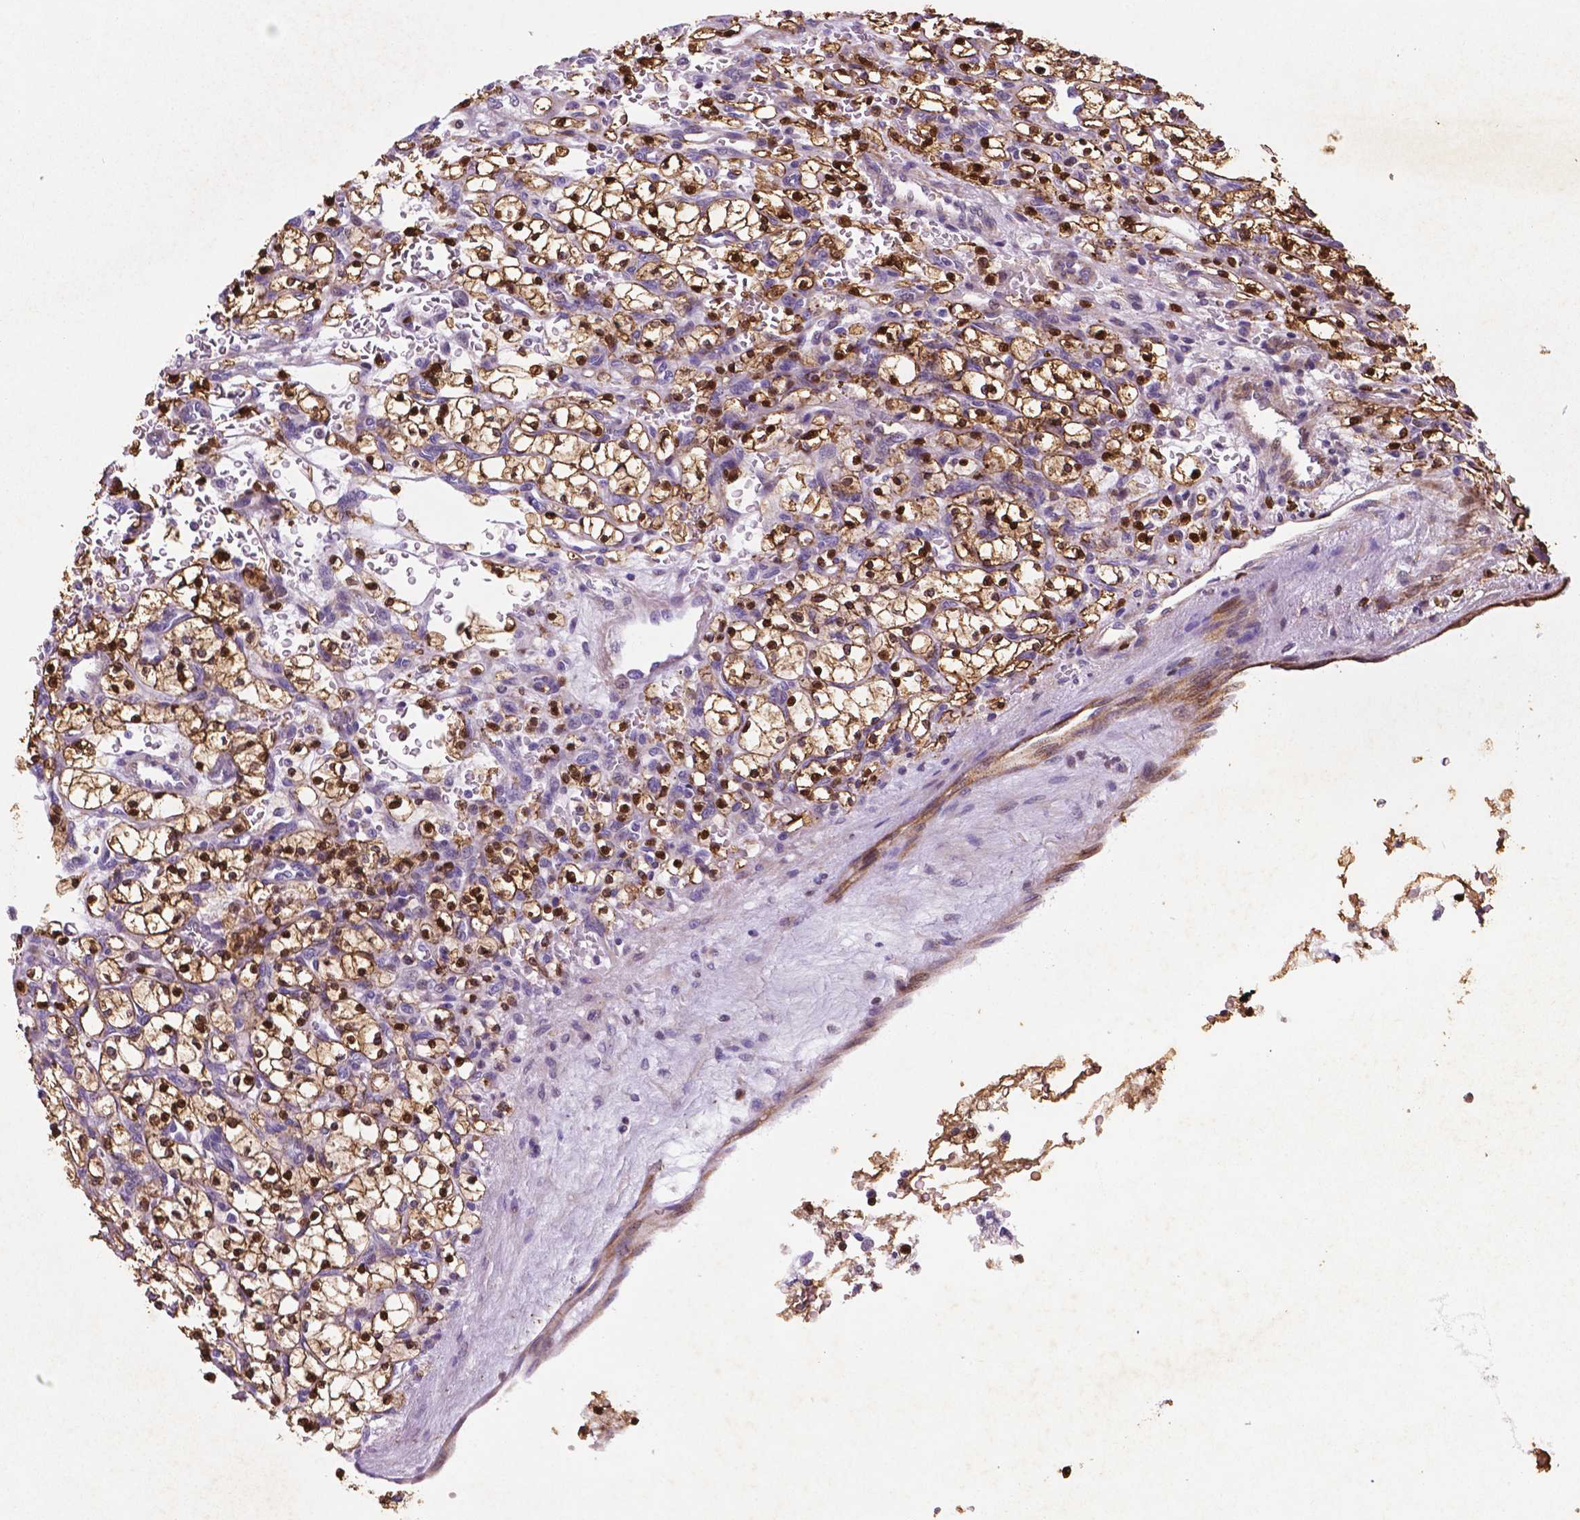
{"staining": {"intensity": "strong", "quantity": ">75%", "location": "nuclear"}, "tissue": "renal cancer", "cell_type": "Tumor cells", "image_type": "cancer", "snomed": [{"axis": "morphology", "description": "Adenocarcinoma, NOS"}, {"axis": "topography", "description": "Kidney"}], "caption": "Immunohistochemical staining of adenocarcinoma (renal) reveals high levels of strong nuclear positivity in about >75% of tumor cells. The staining was performed using DAB (3,3'-diaminobenzidine) to visualize the protein expression in brown, while the nuclei were stained in blue with hematoxylin (Magnification: 20x).", "gene": "TM4SF20", "patient": {"sex": "female", "age": 64}}